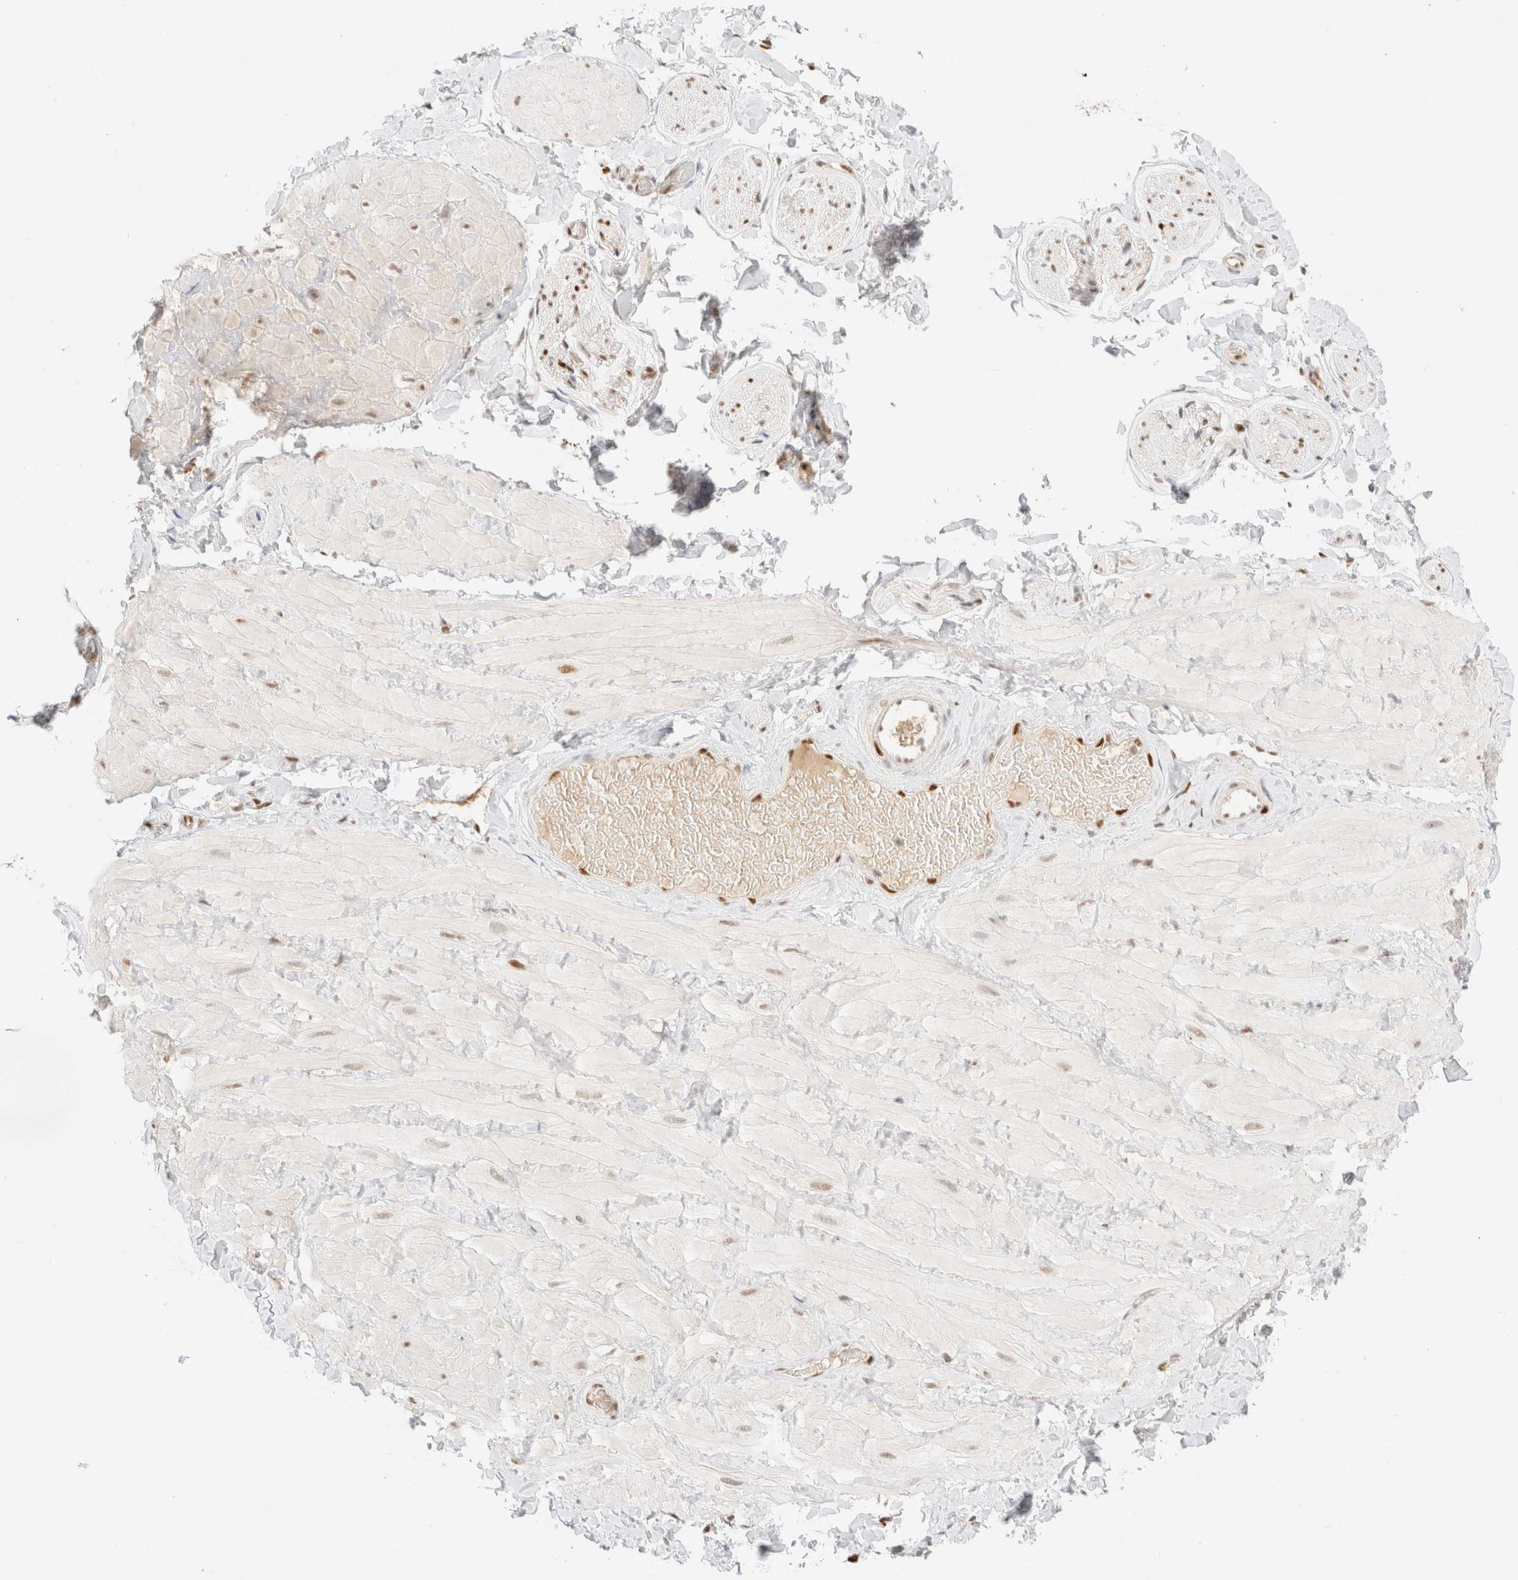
{"staining": {"intensity": "weak", "quantity": "25%-75%", "location": "nuclear"}, "tissue": "adipose tissue", "cell_type": "Adipocytes", "image_type": "normal", "snomed": [{"axis": "morphology", "description": "Normal tissue, NOS"}, {"axis": "topography", "description": "Adipose tissue"}, {"axis": "topography", "description": "Vascular tissue"}, {"axis": "topography", "description": "Peripheral nerve tissue"}], "caption": "Weak nuclear expression for a protein is seen in approximately 25%-75% of adipocytes of benign adipose tissue using immunohistochemistry (IHC).", "gene": "DDB2", "patient": {"sex": "male", "age": 25}}